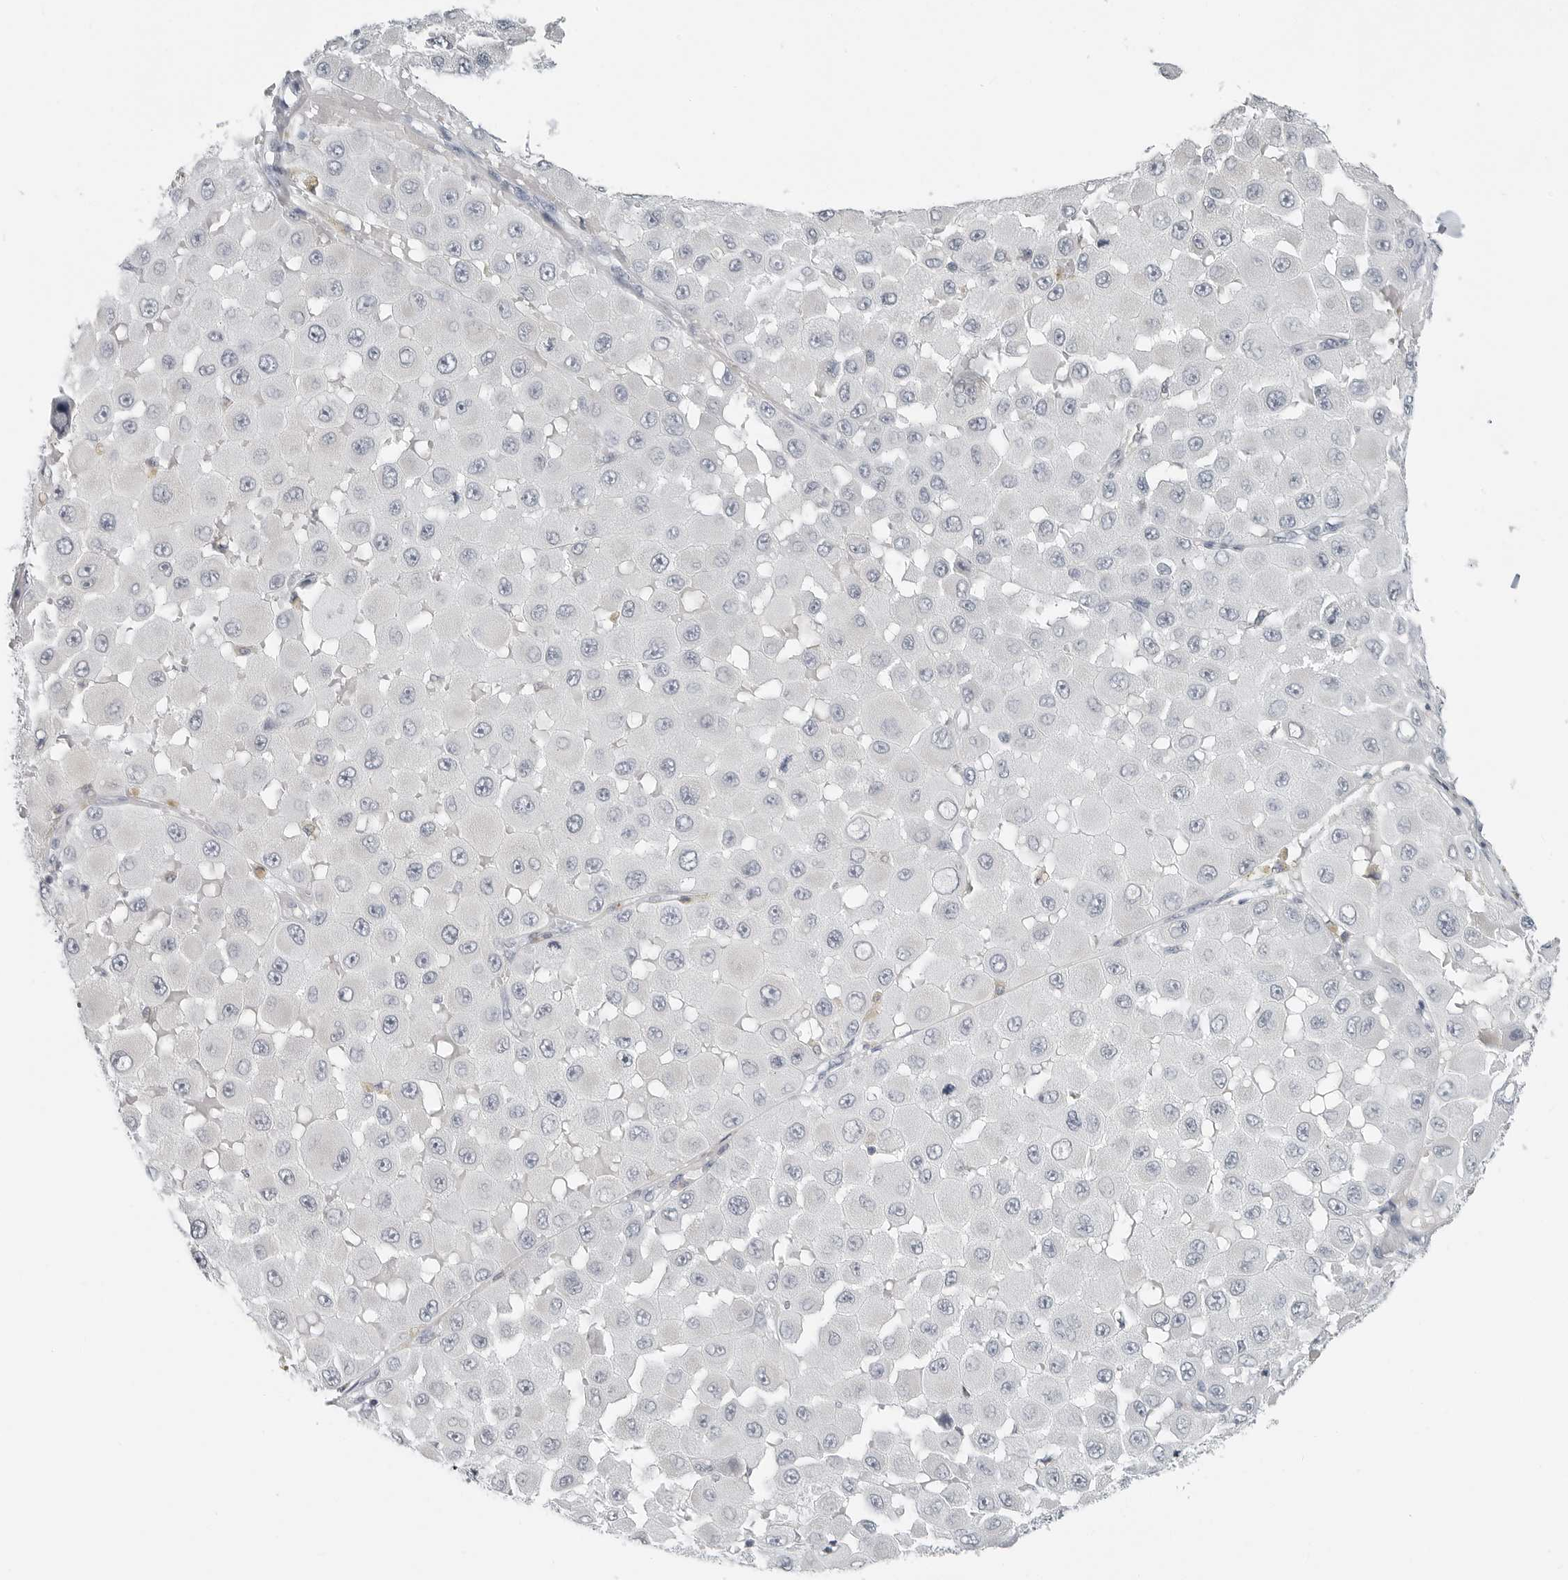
{"staining": {"intensity": "negative", "quantity": "none", "location": "none"}, "tissue": "melanoma", "cell_type": "Tumor cells", "image_type": "cancer", "snomed": [{"axis": "morphology", "description": "Malignant melanoma, NOS"}, {"axis": "topography", "description": "Skin"}], "caption": "Immunohistochemistry image of neoplastic tissue: human malignant melanoma stained with DAB reveals no significant protein positivity in tumor cells.", "gene": "XIRP1", "patient": {"sex": "female", "age": 81}}